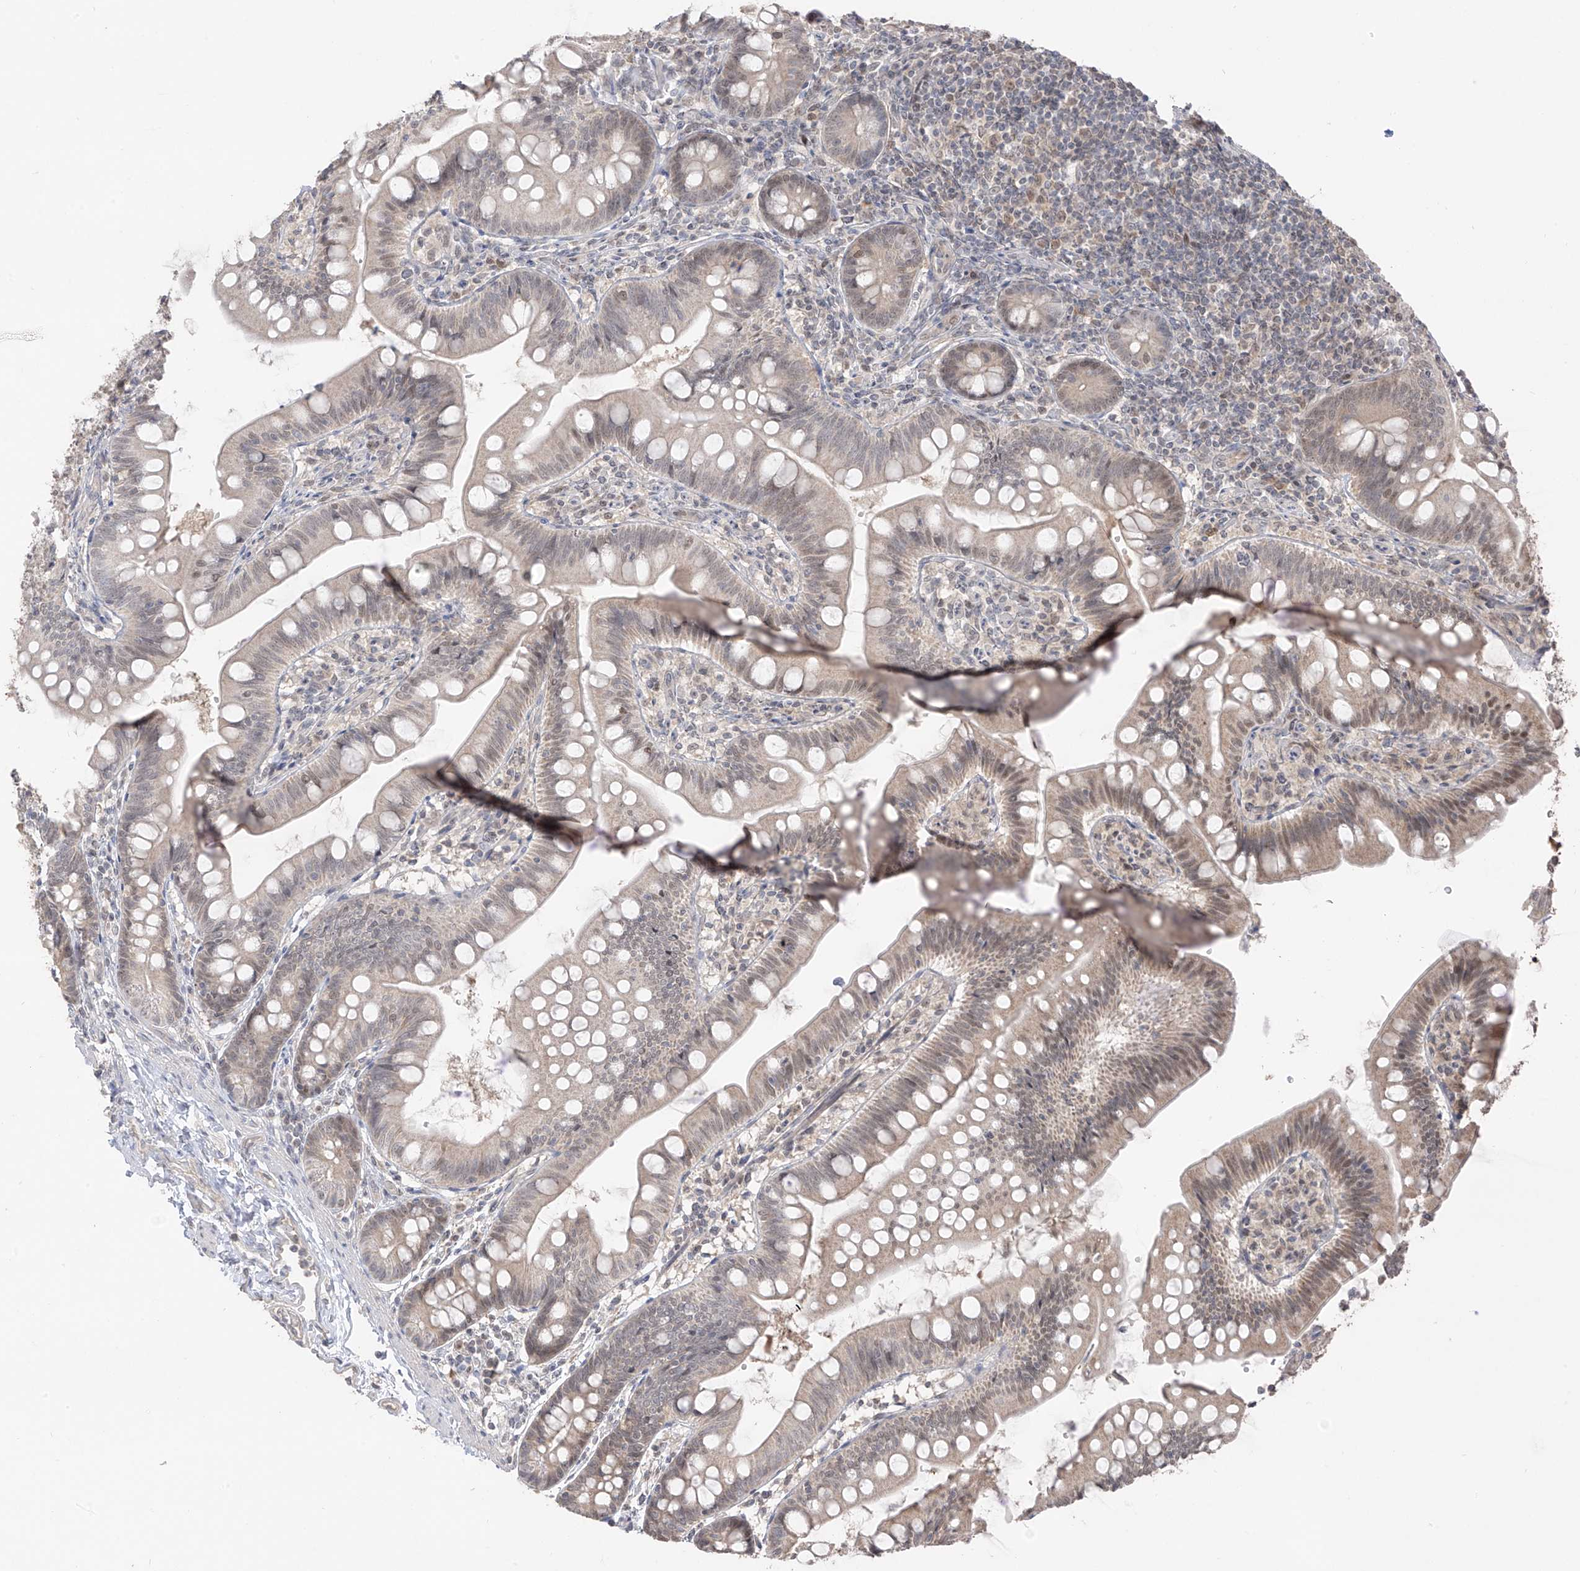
{"staining": {"intensity": "weak", "quantity": "<25%", "location": "cytoplasmic/membranous,nuclear"}, "tissue": "small intestine", "cell_type": "Glandular cells", "image_type": "normal", "snomed": [{"axis": "morphology", "description": "Normal tissue, NOS"}, {"axis": "topography", "description": "Small intestine"}], "caption": "This image is of normal small intestine stained with immunohistochemistry (IHC) to label a protein in brown with the nuclei are counter-stained blue. There is no positivity in glandular cells. The staining is performed using DAB brown chromogen with nuclei counter-stained in using hematoxylin.", "gene": "COLGALT2", "patient": {"sex": "male", "age": 7}}